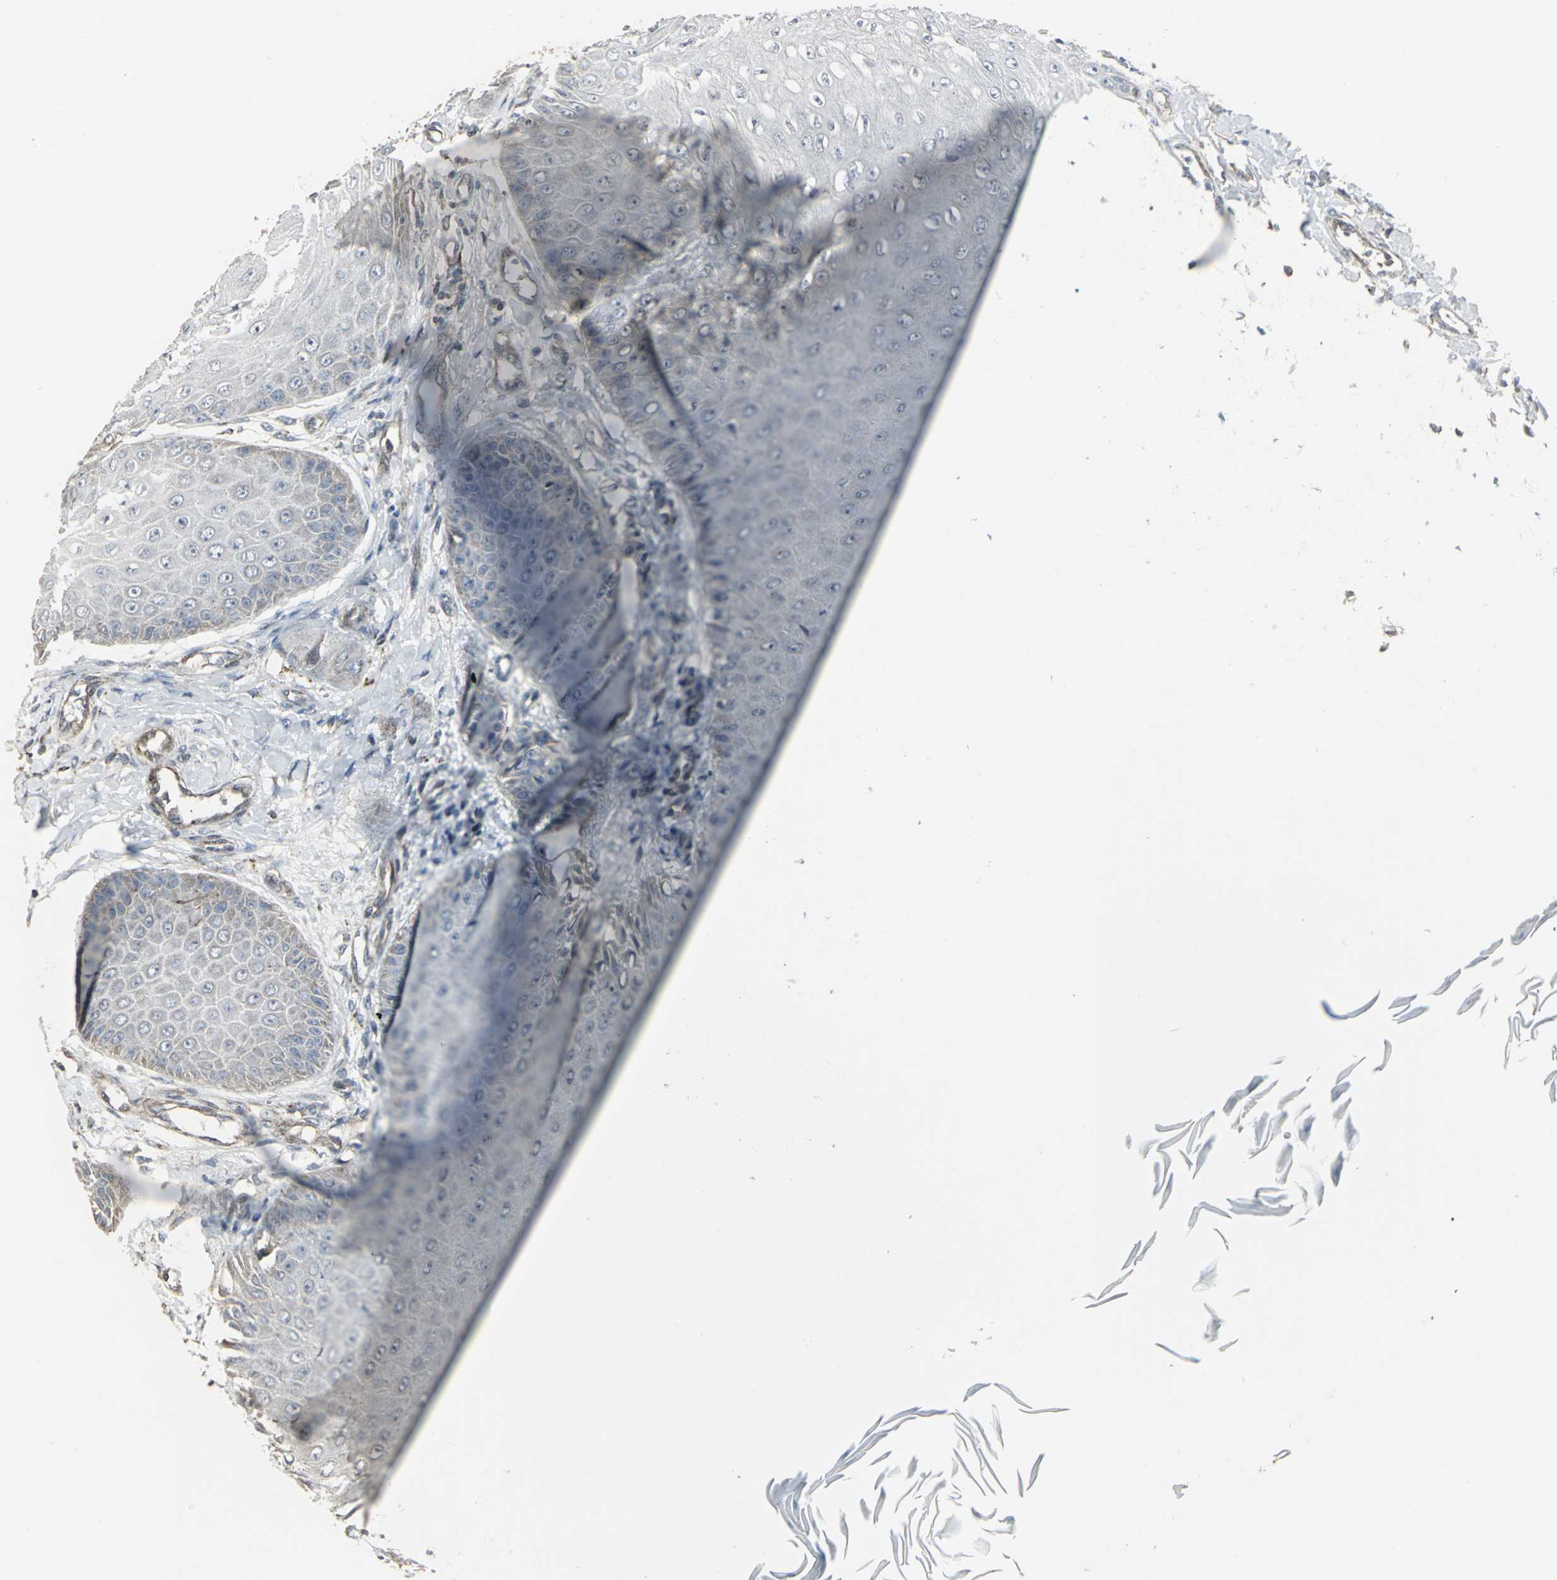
{"staining": {"intensity": "negative", "quantity": "none", "location": "none"}, "tissue": "skin cancer", "cell_type": "Tumor cells", "image_type": "cancer", "snomed": [{"axis": "morphology", "description": "Squamous cell carcinoma, NOS"}, {"axis": "topography", "description": "Skin"}], "caption": "IHC image of neoplastic tissue: human skin squamous cell carcinoma stained with DAB reveals no significant protein positivity in tumor cells. (DAB (3,3'-diaminobenzidine) IHC, high magnification).", "gene": "DNAJB4", "patient": {"sex": "female", "age": 40}}